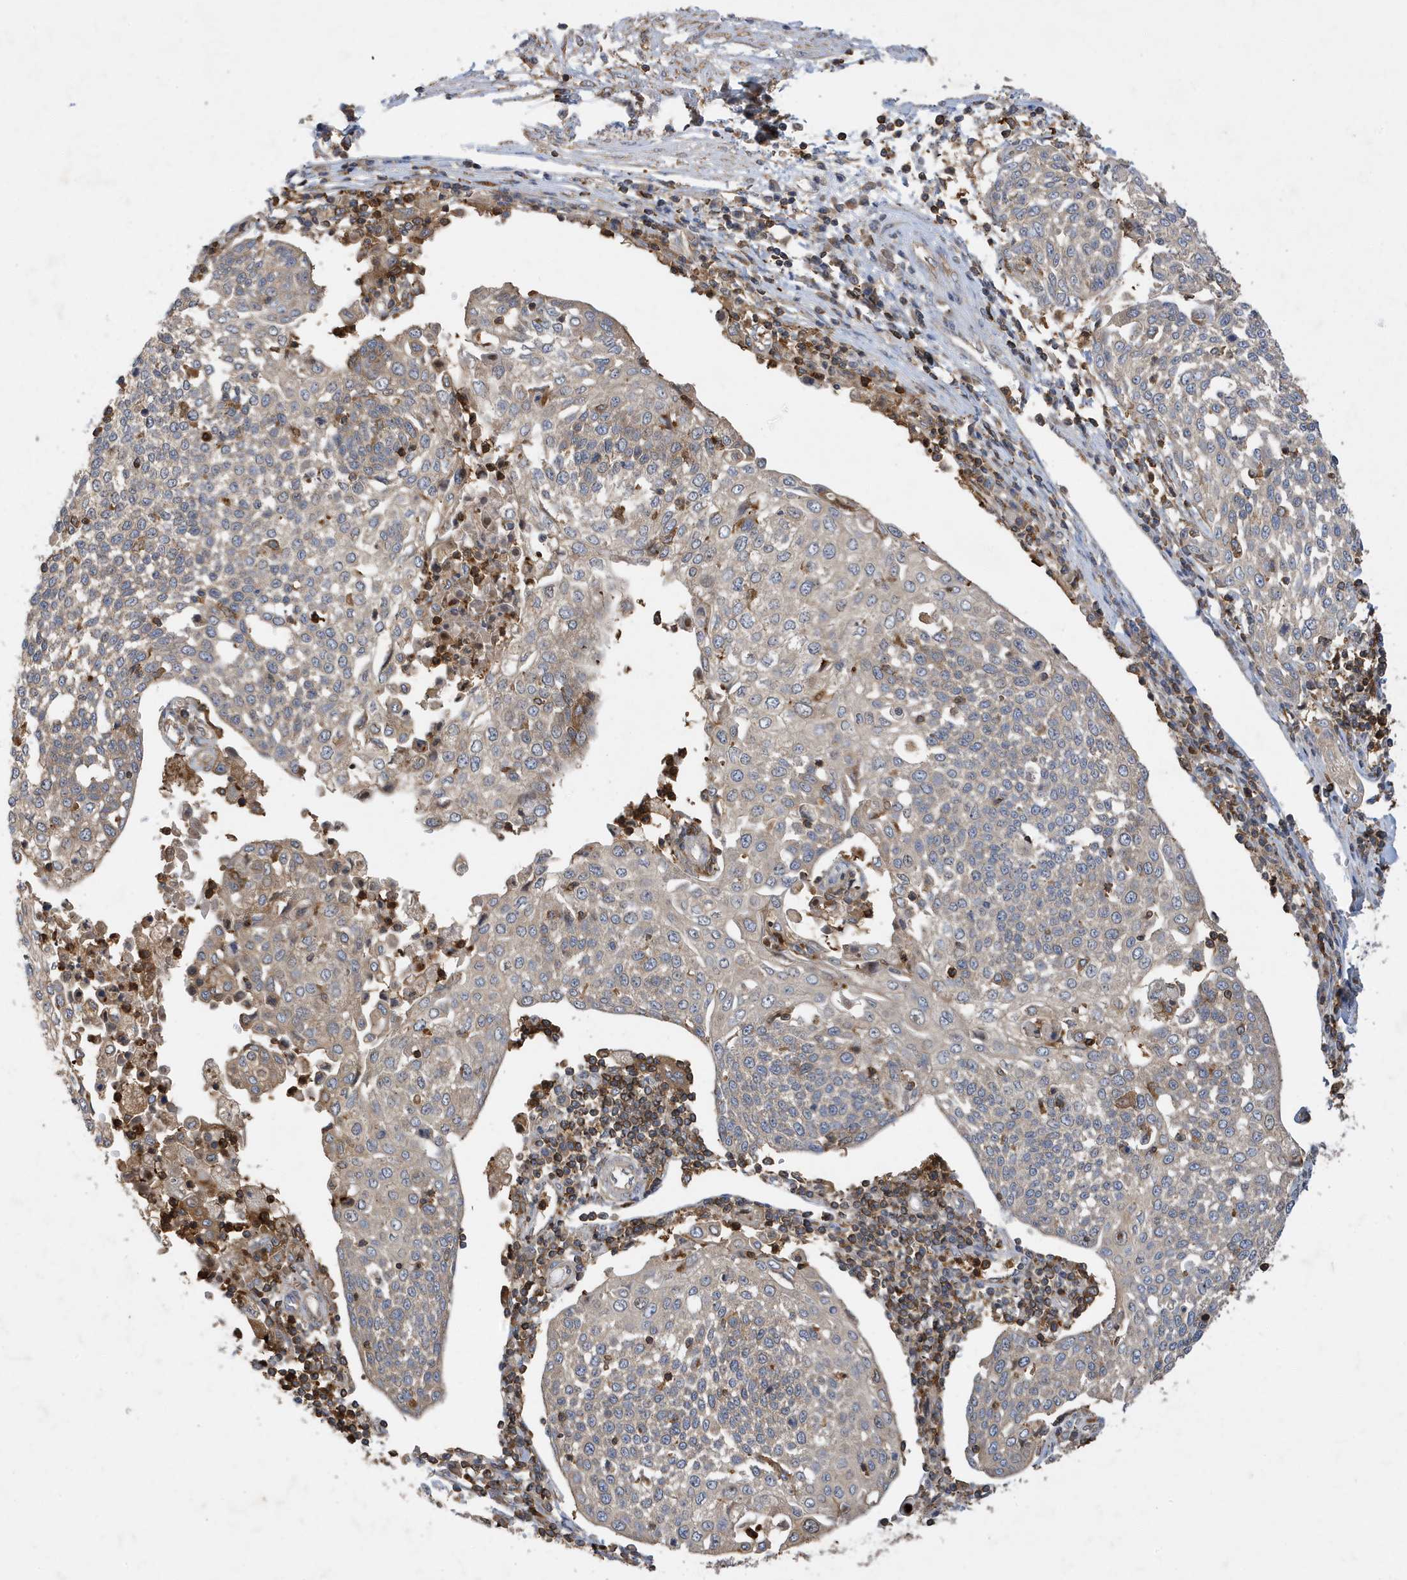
{"staining": {"intensity": "weak", "quantity": "<25%", "location": "cytoplasmic/membranous"}, "tissue": "cervical cancer", "cell_type": "Tumor cells", "image_type": "cancer", "snomed": [{"axis": "morphology", "description": "Squamous cell carcinoma, NOS"}, {"axis": "topography", "description": "Cervix"}], "caption": "Tumor cells show no significant expression in cervical squamous cell carcinoma.", "gene": "LAPTM4A", "patient": {"sex": "female", "age": 34}}